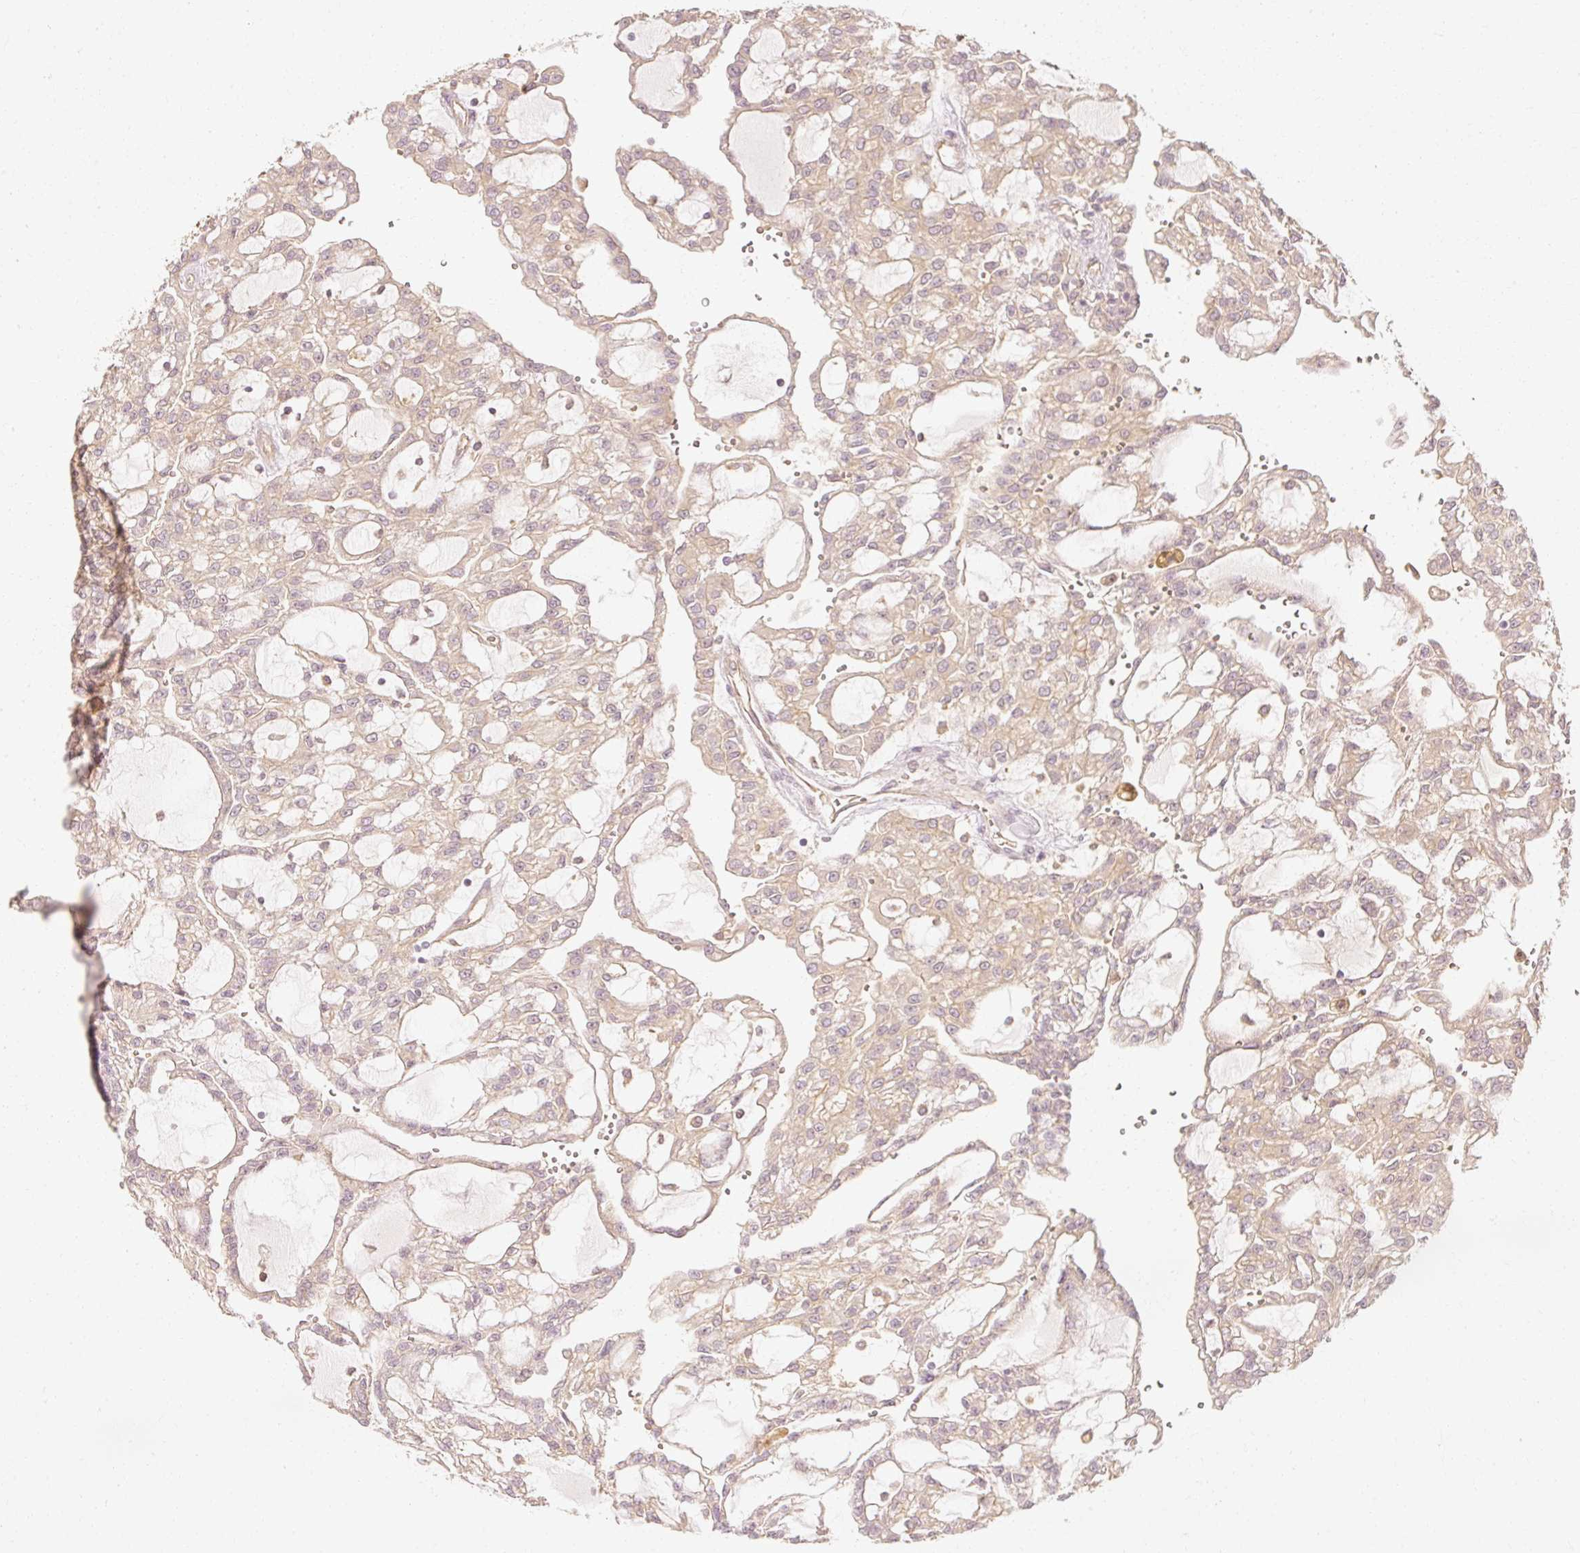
{"staining": {"intensity": "weak", "quantity": "25%-75%", "location": "cytoplasmic/membranous"}, "tissue": "renal cancer", "cell_type": "Tumor cells", "image_type": "cancer", "snomed": [{"axis": "morphology", "description": "Adenocarcinoma, NOS"}, {"axis": "topography", "description": "Kidney"}], "caption": "Protein staining of renal adenocarcinoma tissue reveals weak cytoplasmic/membranous staining in approximately 25%-75% of tumor cells.", "gene": "GNAQ", "patient": {"sex": "male", "age": 63}}